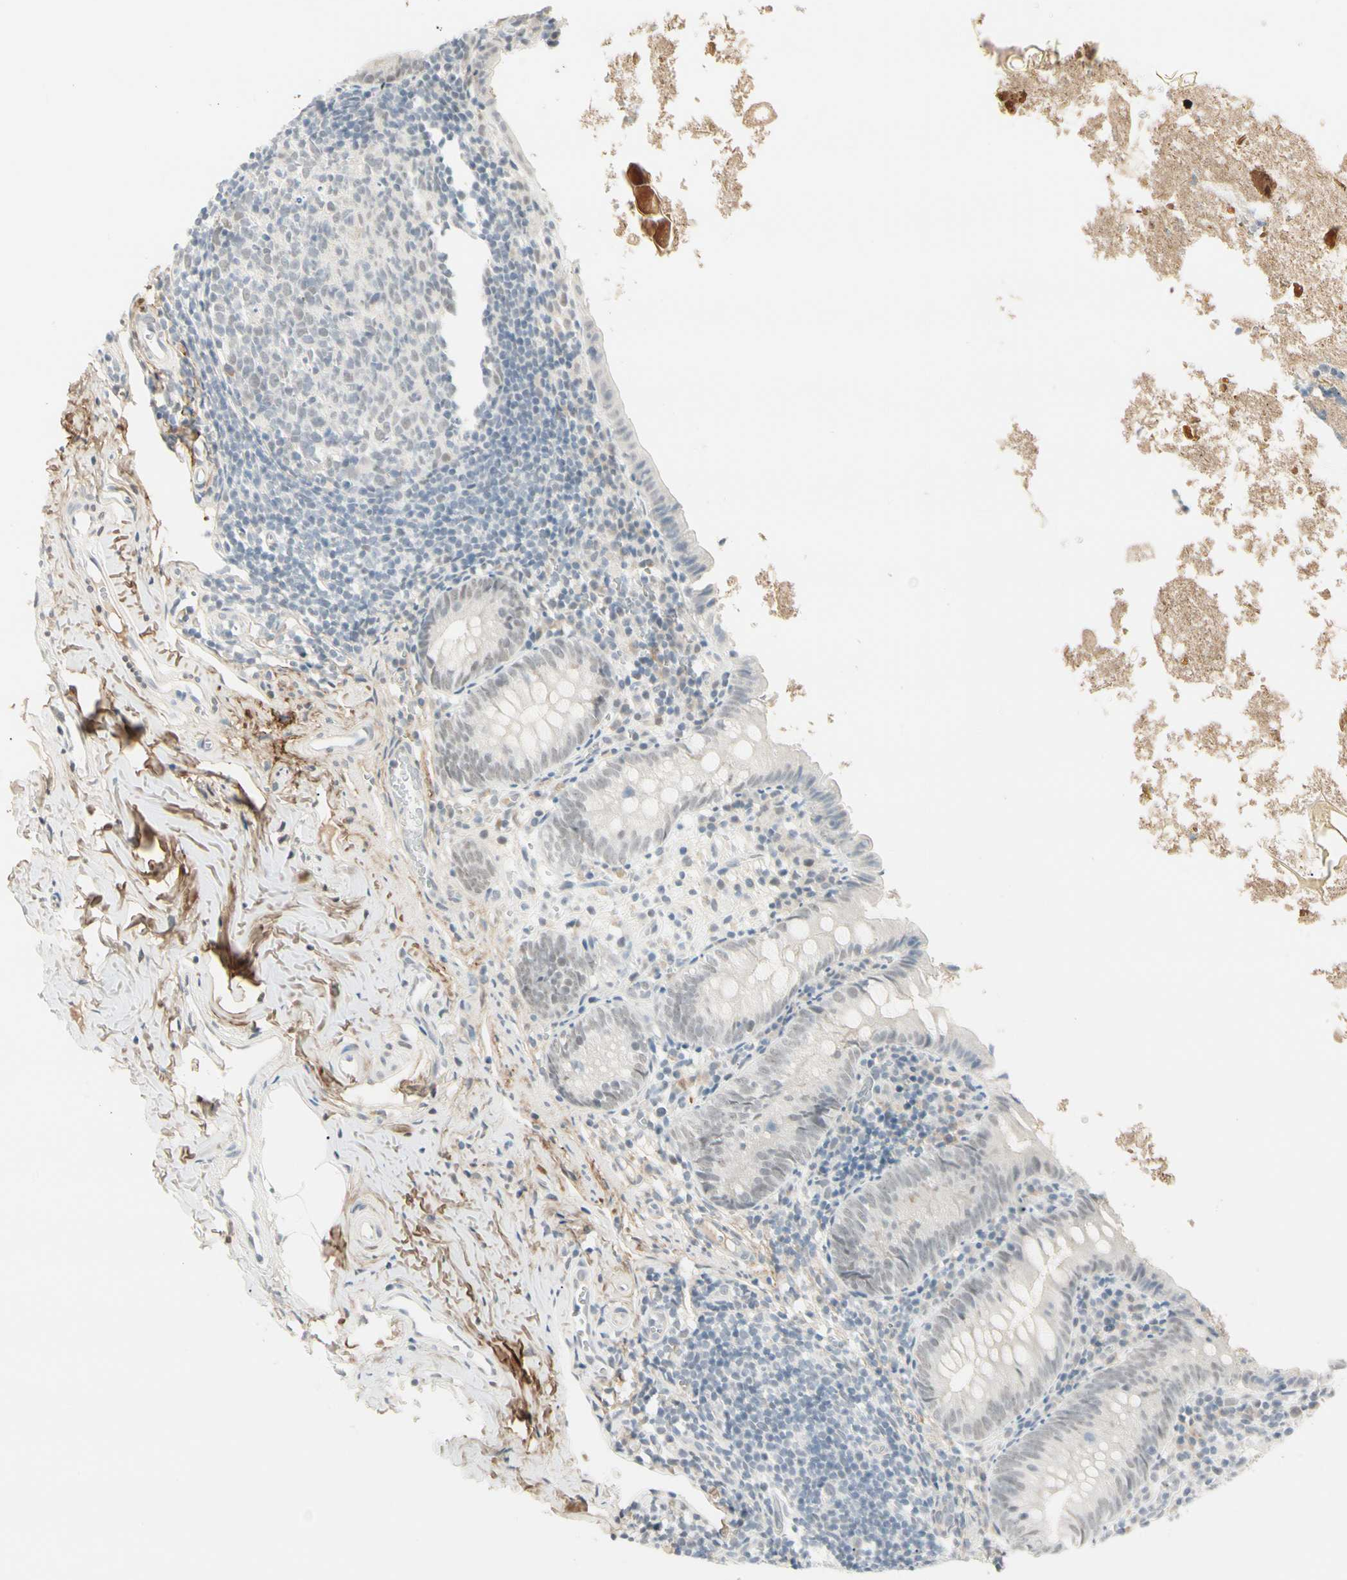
{"staining": {"intensity": "weak", "quantity": "<25%", "location": "nuclear"}, "tissue": "appendix", "cell_type": "Glandular cells", "image_type": "normal", "snomed": [{"axis": "morphology", "description": "Normal tissue, NOS"}, {"axis": "topography", "description": "Appendix"}], "caption": "Immunohistochemistry histopathology image of benign appendix: appendix stained with DAB (3,3'-diaminobenzidine) demonstrates no significant protein staining in glandular cells.", "gene": "ASPN", "patient": {"sex": "female", "age": 10}}